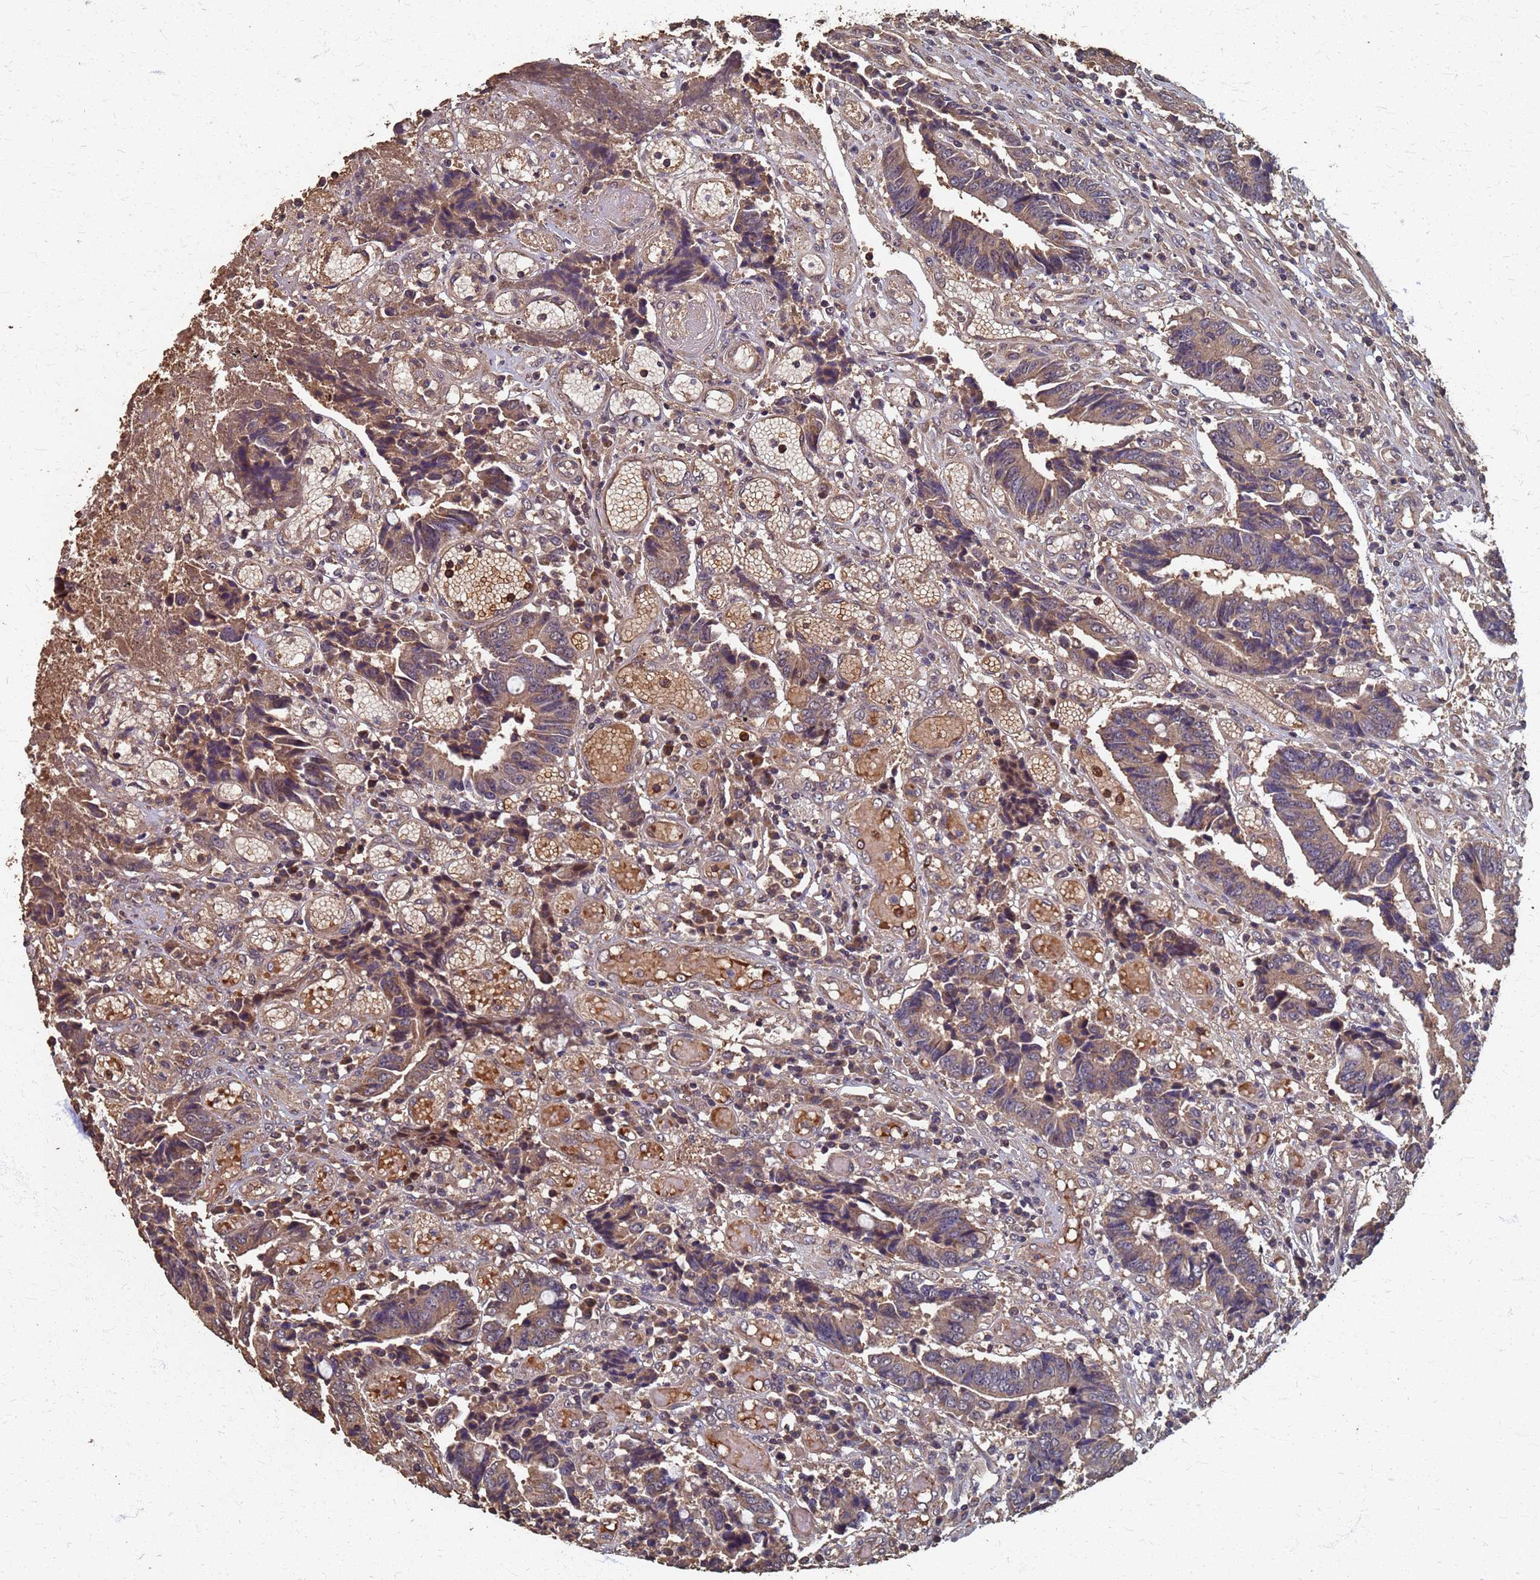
{"staining": {"intensity": "moderate", "quantity": ">75%", "location": "cytoplasmic/membranous"}, "tissue": "colorectal cancer", "cell_type": "Tumor cells", "image_type": "cancer", "snomed": [{"axis": "morphology", "description": "Adenocarcinoma, NOS"}, {"axis": "topography", "description": "Rectum"}], "caption": "DAB immunohistochemical staining of adenocarcinoma (colorectal) demonstrates moderate cytoplasmic/membranous protein expression in approximately >75% of tumor cells.", "gene": "DPH5", "patient": {"sex": "male", "age": 84}}